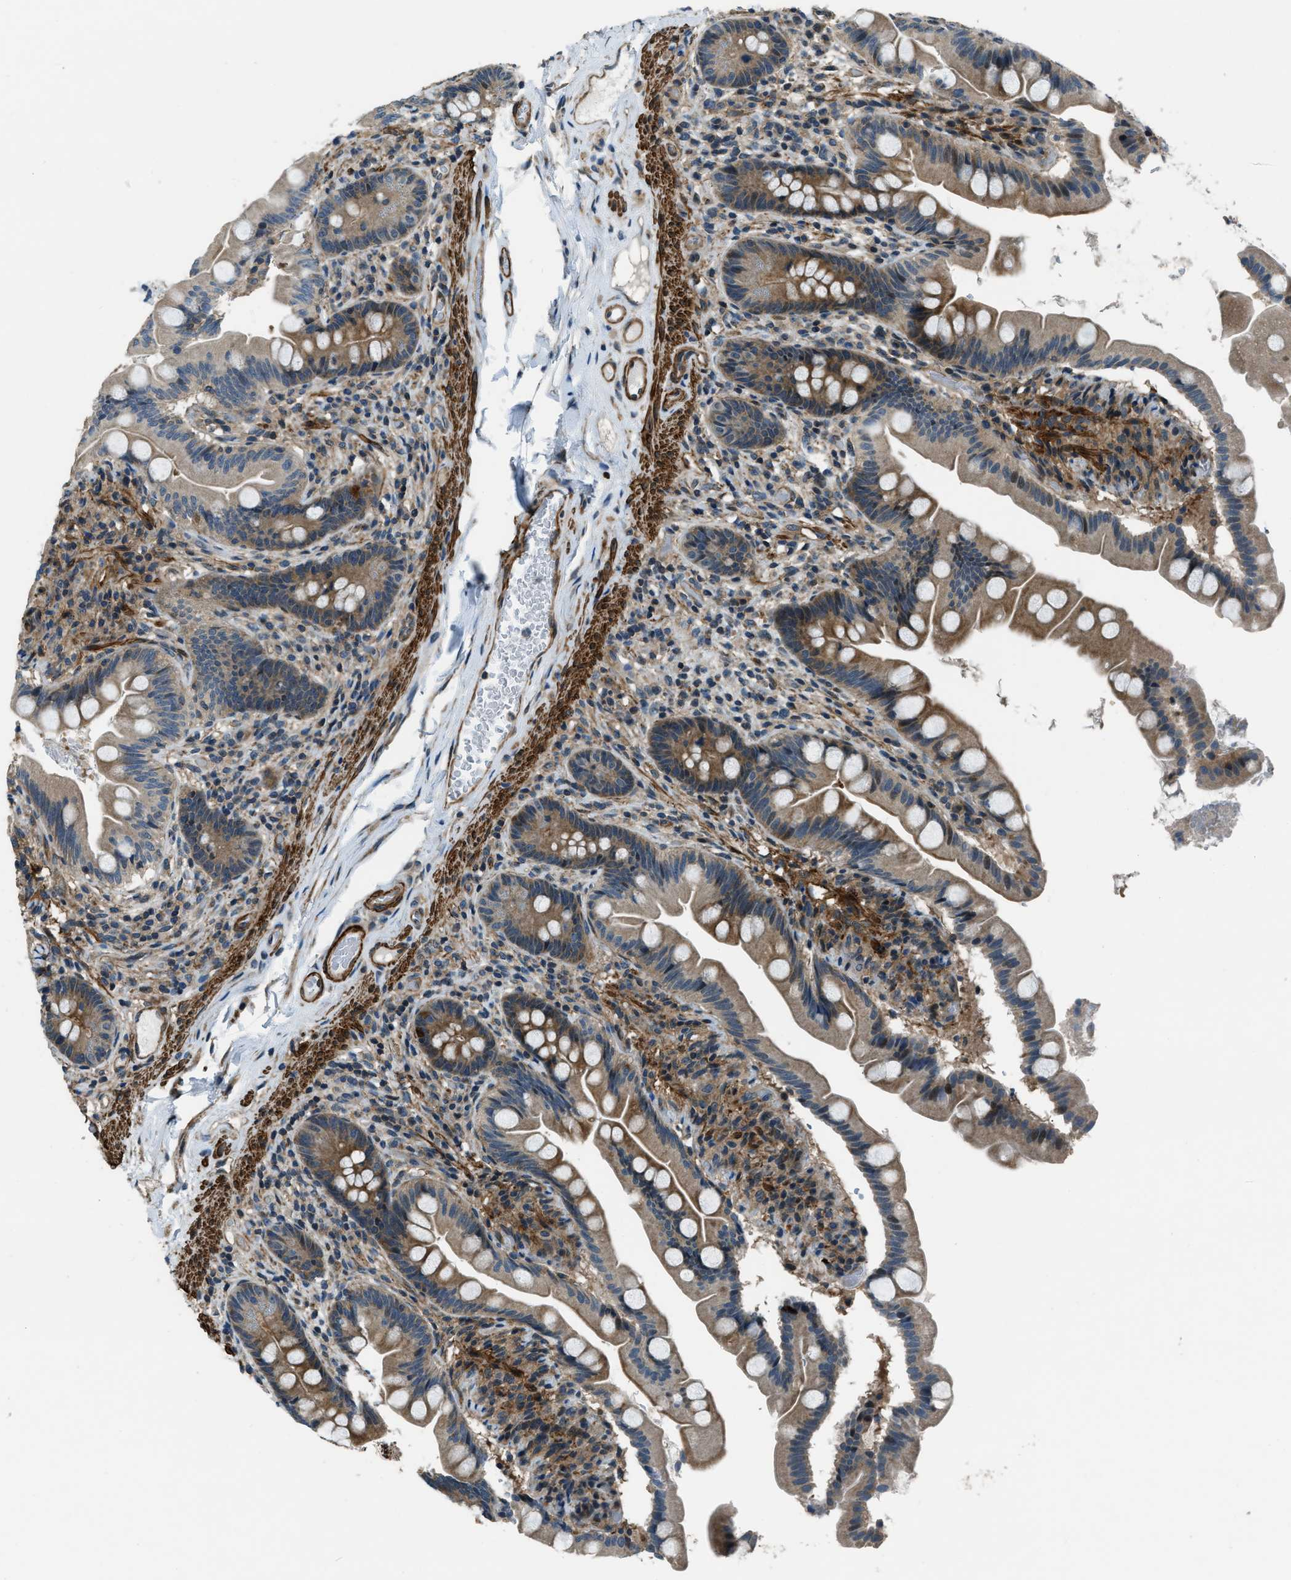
{"staining": {"intensity": "moderate", "quantity": ">75%", "location": "cytoplasmic/membranous"}, "tissue": "small intestine", "cell_type": "Glandular cells", "image_type": "normal", "snomed": [{"axis": "morphology", "description": "Normal tissue, NOS"}, {"axis": "topography", "description": "Small intestine"}], "caption": "An immunohistochemistry micrograph of unremarkable tissue is shown. Protein staining in brown highlights moderate cytoplasmic/membranous positivity in small intestine within glandular cells.", "gene": "NUDCD3", "patient": {"sex": "female", "age": 56}}